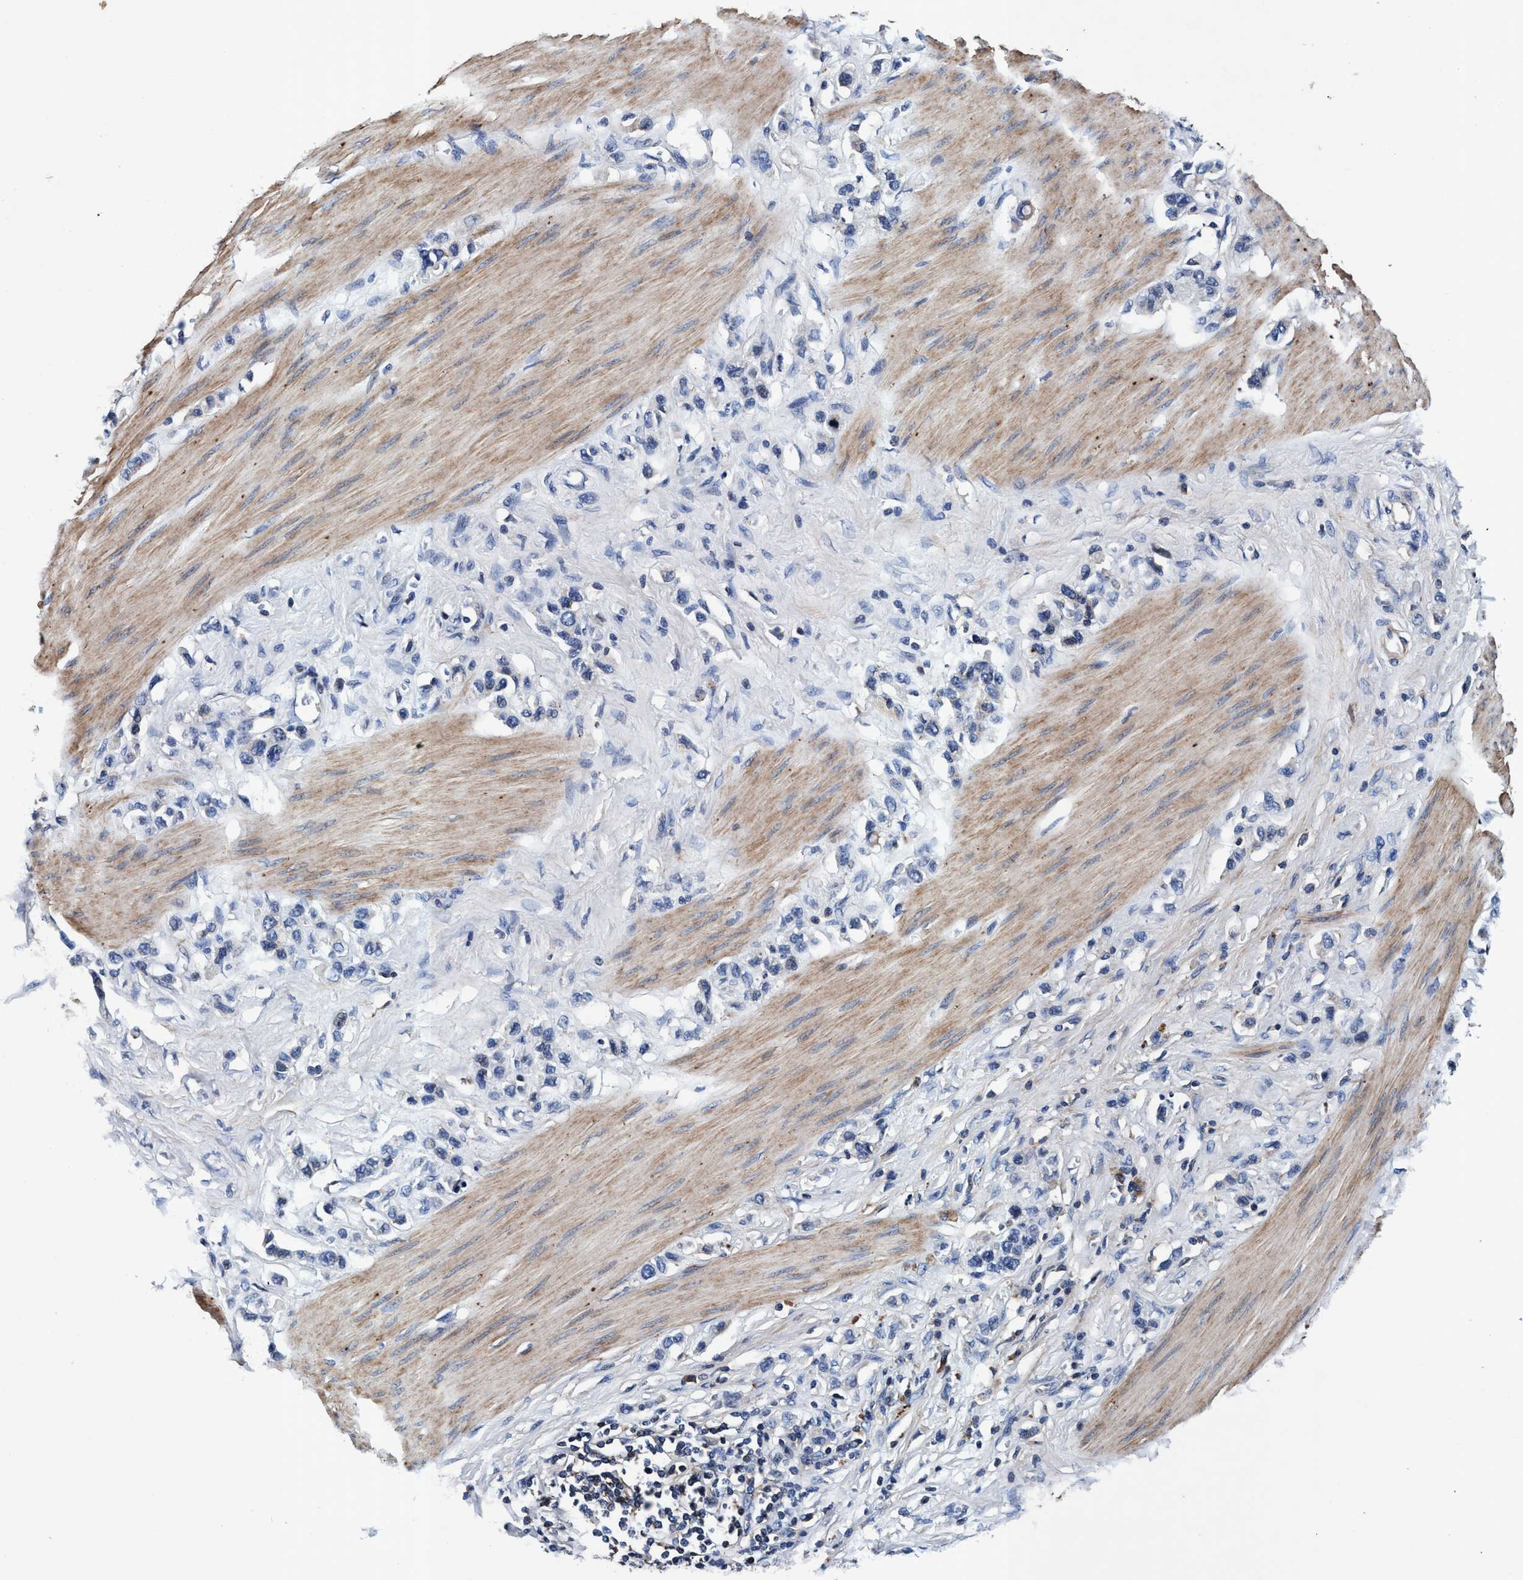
{"staining": {"intensity": "negative", "quantity": "none", "location": "none"}, "tissue": "stomach cancer", "cell_type": "Tumor cells", "image_type": "cancer", "snomed": [{"axis": "morphology", "description": "Adenocarcinoma, NOS"}, {"axis": "topography", "description": "Stomach"}], "caption": "Adenocarcinoma (stomach) was stained to show a protein in brown. There is no significant positivity in tumor cells.", "gene": "RNF208", "patient": {"sex": "female", "age": 65}}